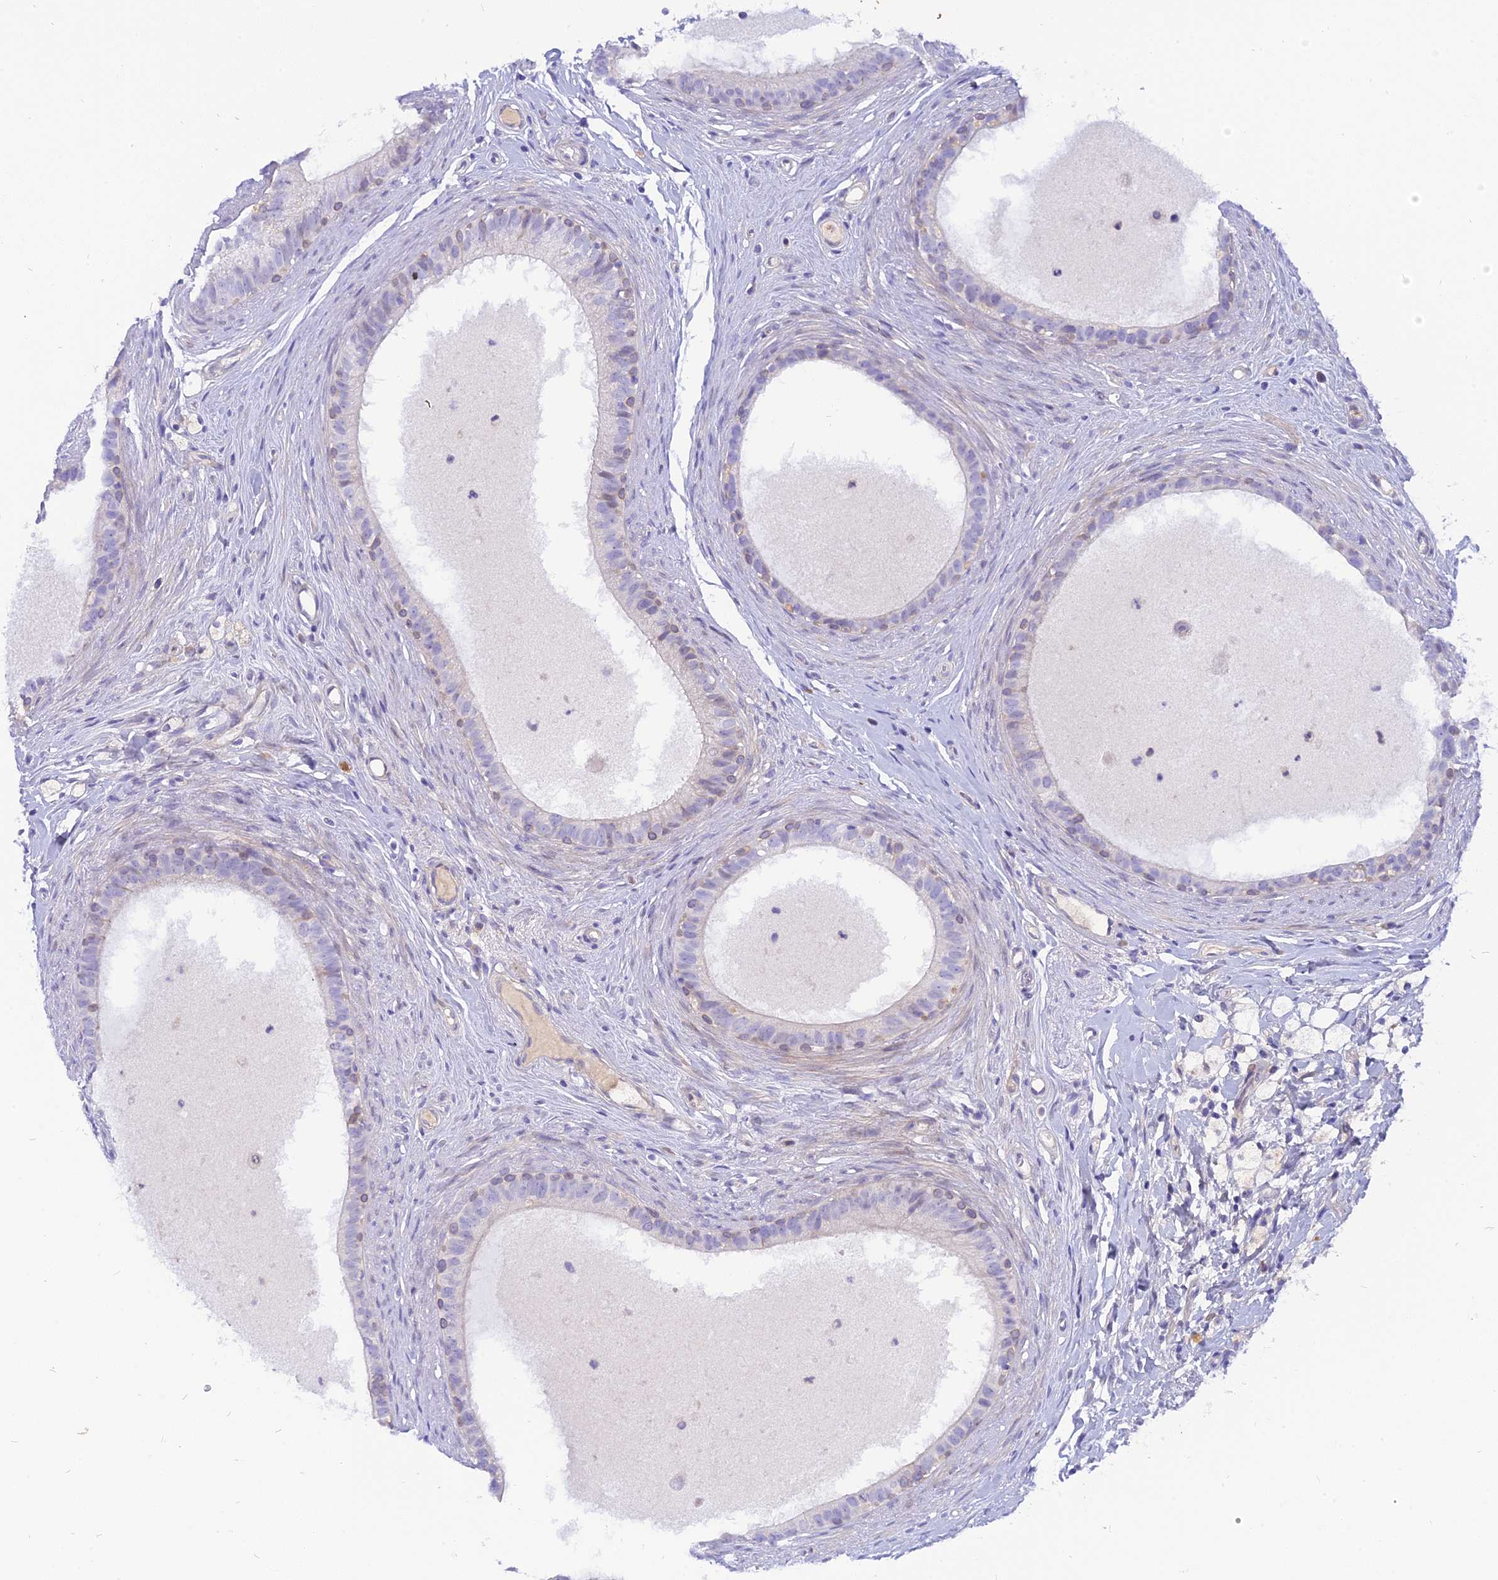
{"staining": {"intensity": "negative", "quantity": "none", "location": "none"}, "tissue": "epididymis", "cell_type": "Glandular cells", "image_type": "normal", "snomed": [{"axis": "morphology", "description": "Normal tissue, NOS"}, {"axis": "topography", "description": "Epididymis"}], "caption": "A histopathology image of human epididymis is negative for staining in glandular cells. (Stains: DAB IHC with hematoxylin counter stain, Microscopy: brightfield microscopy at high magnification).", "gene": "MBD3L1", "patient": {"sex": "male", "age": 80}}